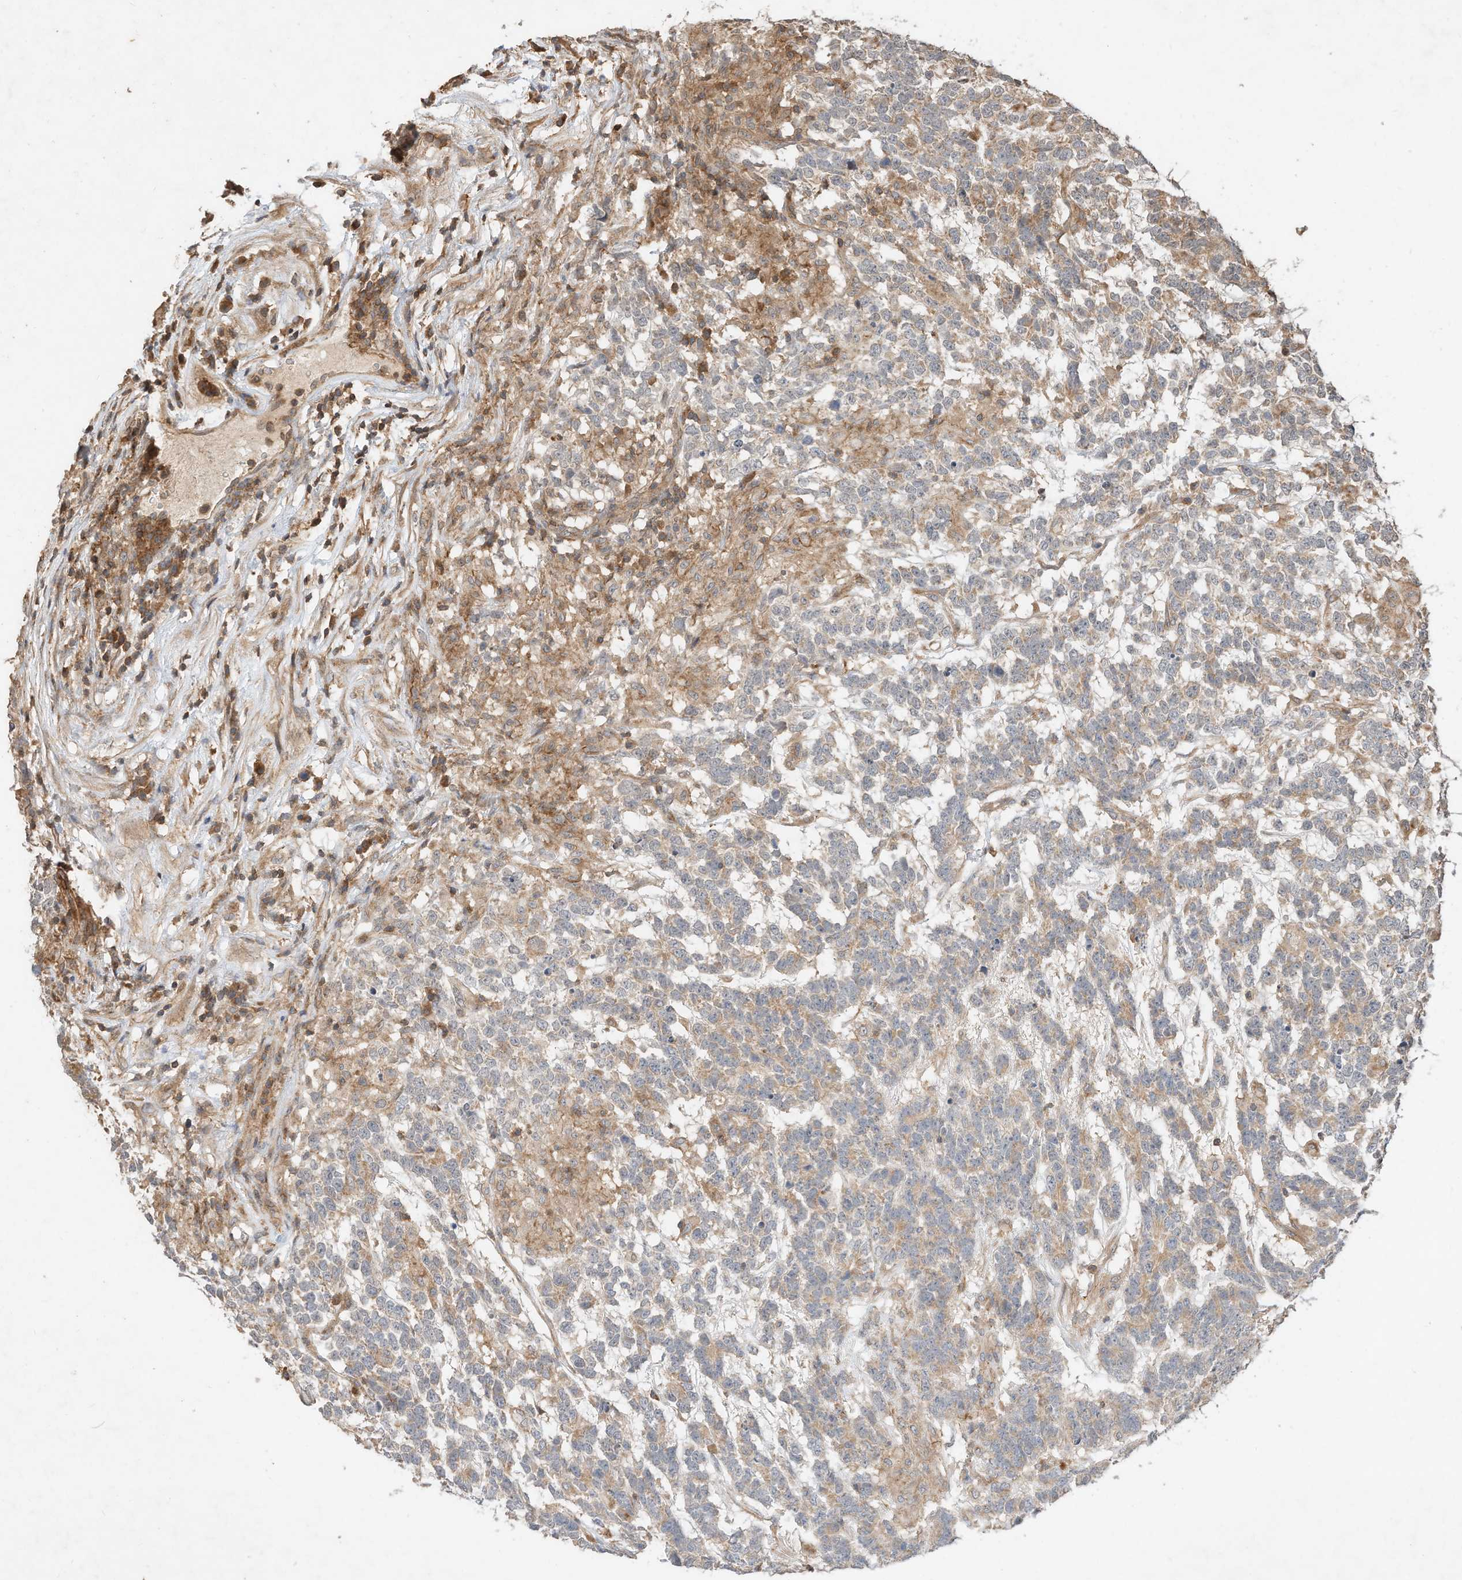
{"staining": {"intensity": "weak", "quantity": "25%-75%", "location": "cytoplasmic/membranous"}, "tissue": "testis cancer", "cell_type": "Tumor cells", "image_type": "cancer", "snomed": [{"axis": "morphology", "description": "Carcinoma, Embryonal, NOS"}, {"axis": "topography", "description": "Testis"}], "caption": "Immunohistochemistry (IHC) photomicrograph of testis cancer (embryonal carcinoma) stained for a protein (brown), which shows low levels of weak cytoplasmic/membranous expression in about 25%-75% of tumor cells.", "gene": "CPAMD8", "patient": {"sex": "male", "age": 26}}